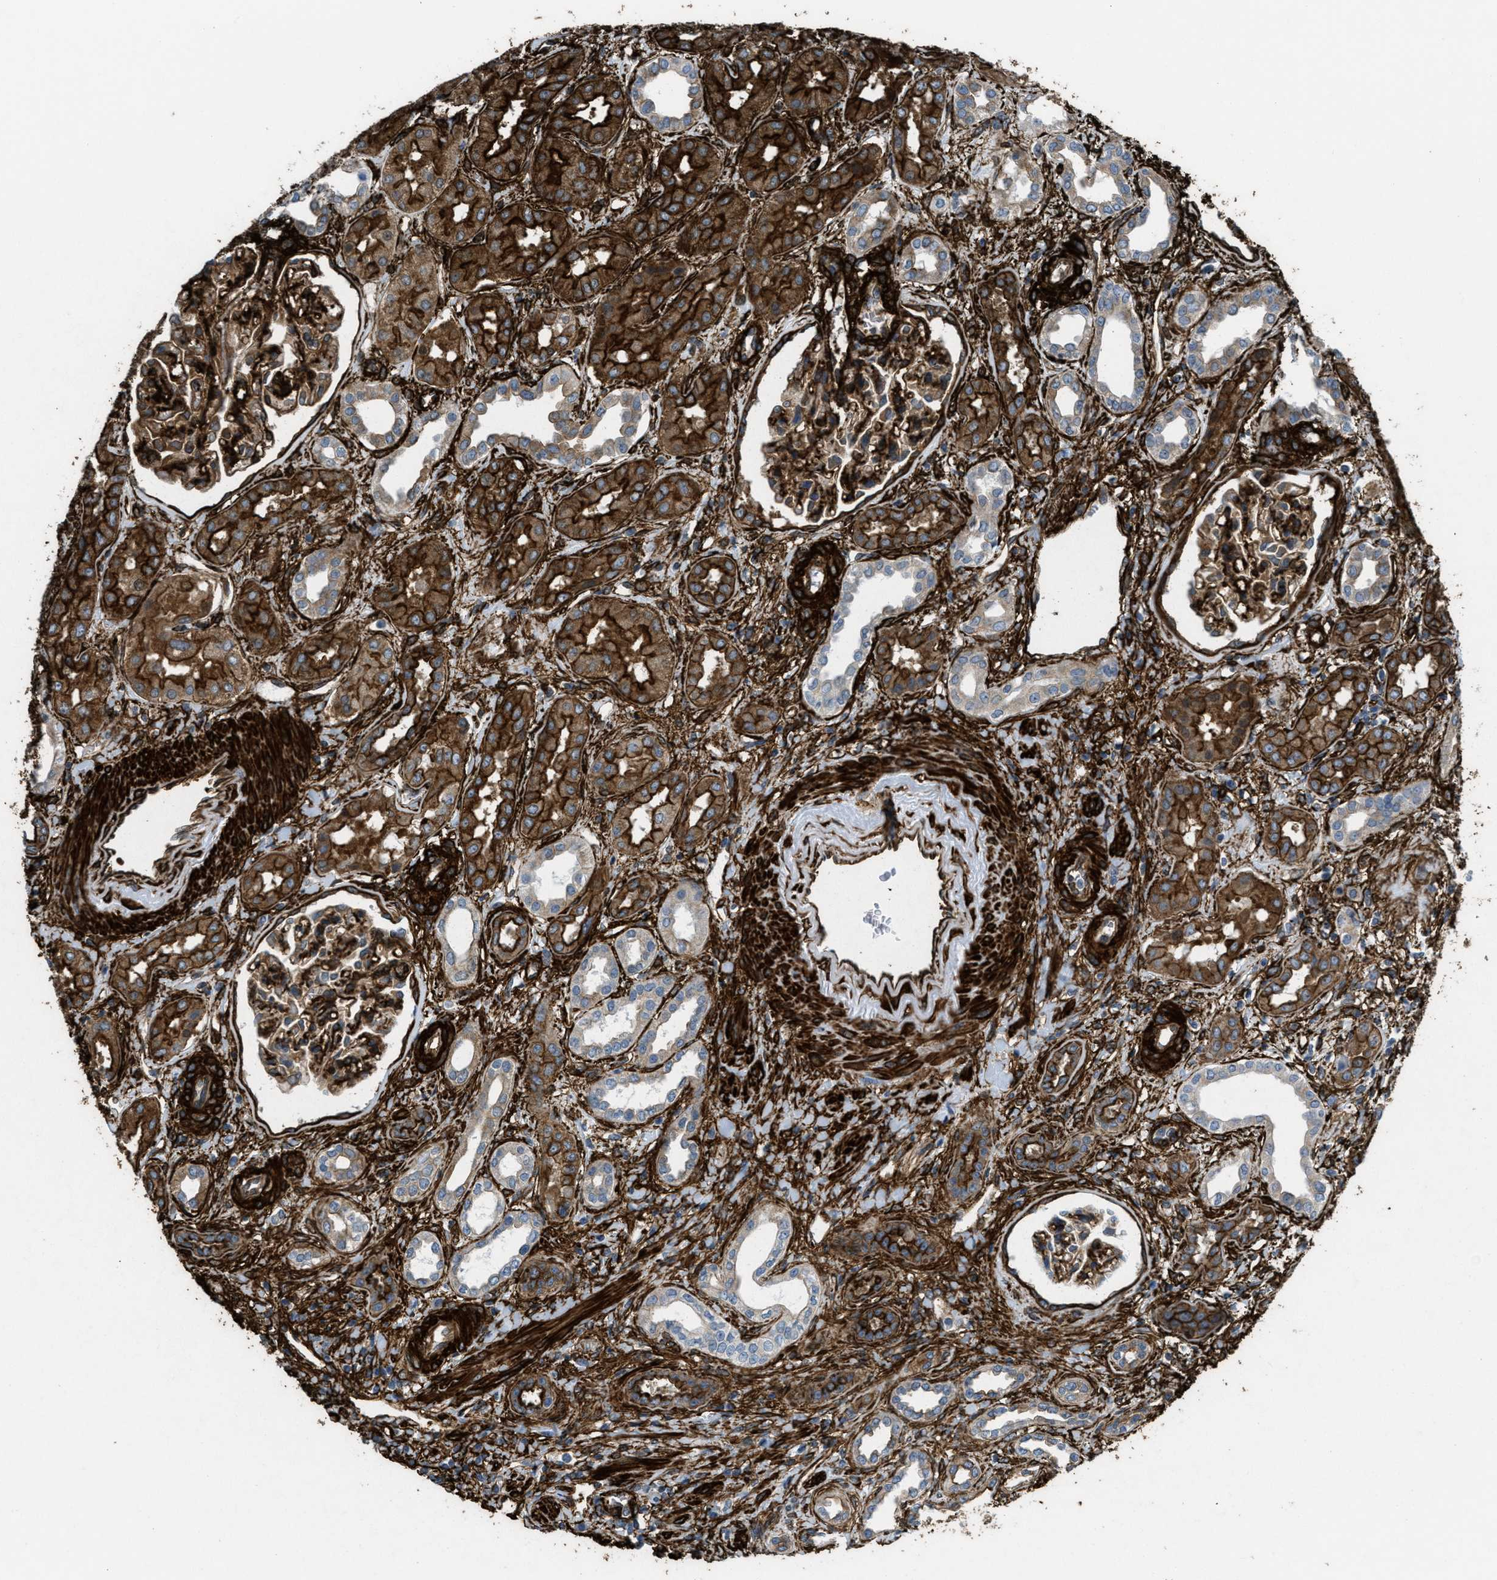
{"staining": {"intensity": "strong", "quantity": ">75%", "location": "cytoplasmic/membranous"}, "tissue": "kidney", "cell_type": "Cells in glomeruli", "image_type": "normal", "snomed": [{"axis": "morphology", "description": "Normal tissue, NOS"}, {"axis": "topography", "description": "Kidney"}], "caption": "Immunohistochemical staining of normal kidney displays strong cytoplasmic/membranous protein expression in about >75% of cells in glomeruli. Nuclei are stained in blue.", "gene": "CALD1", "patient": {"sex": "male", "age": 59}}